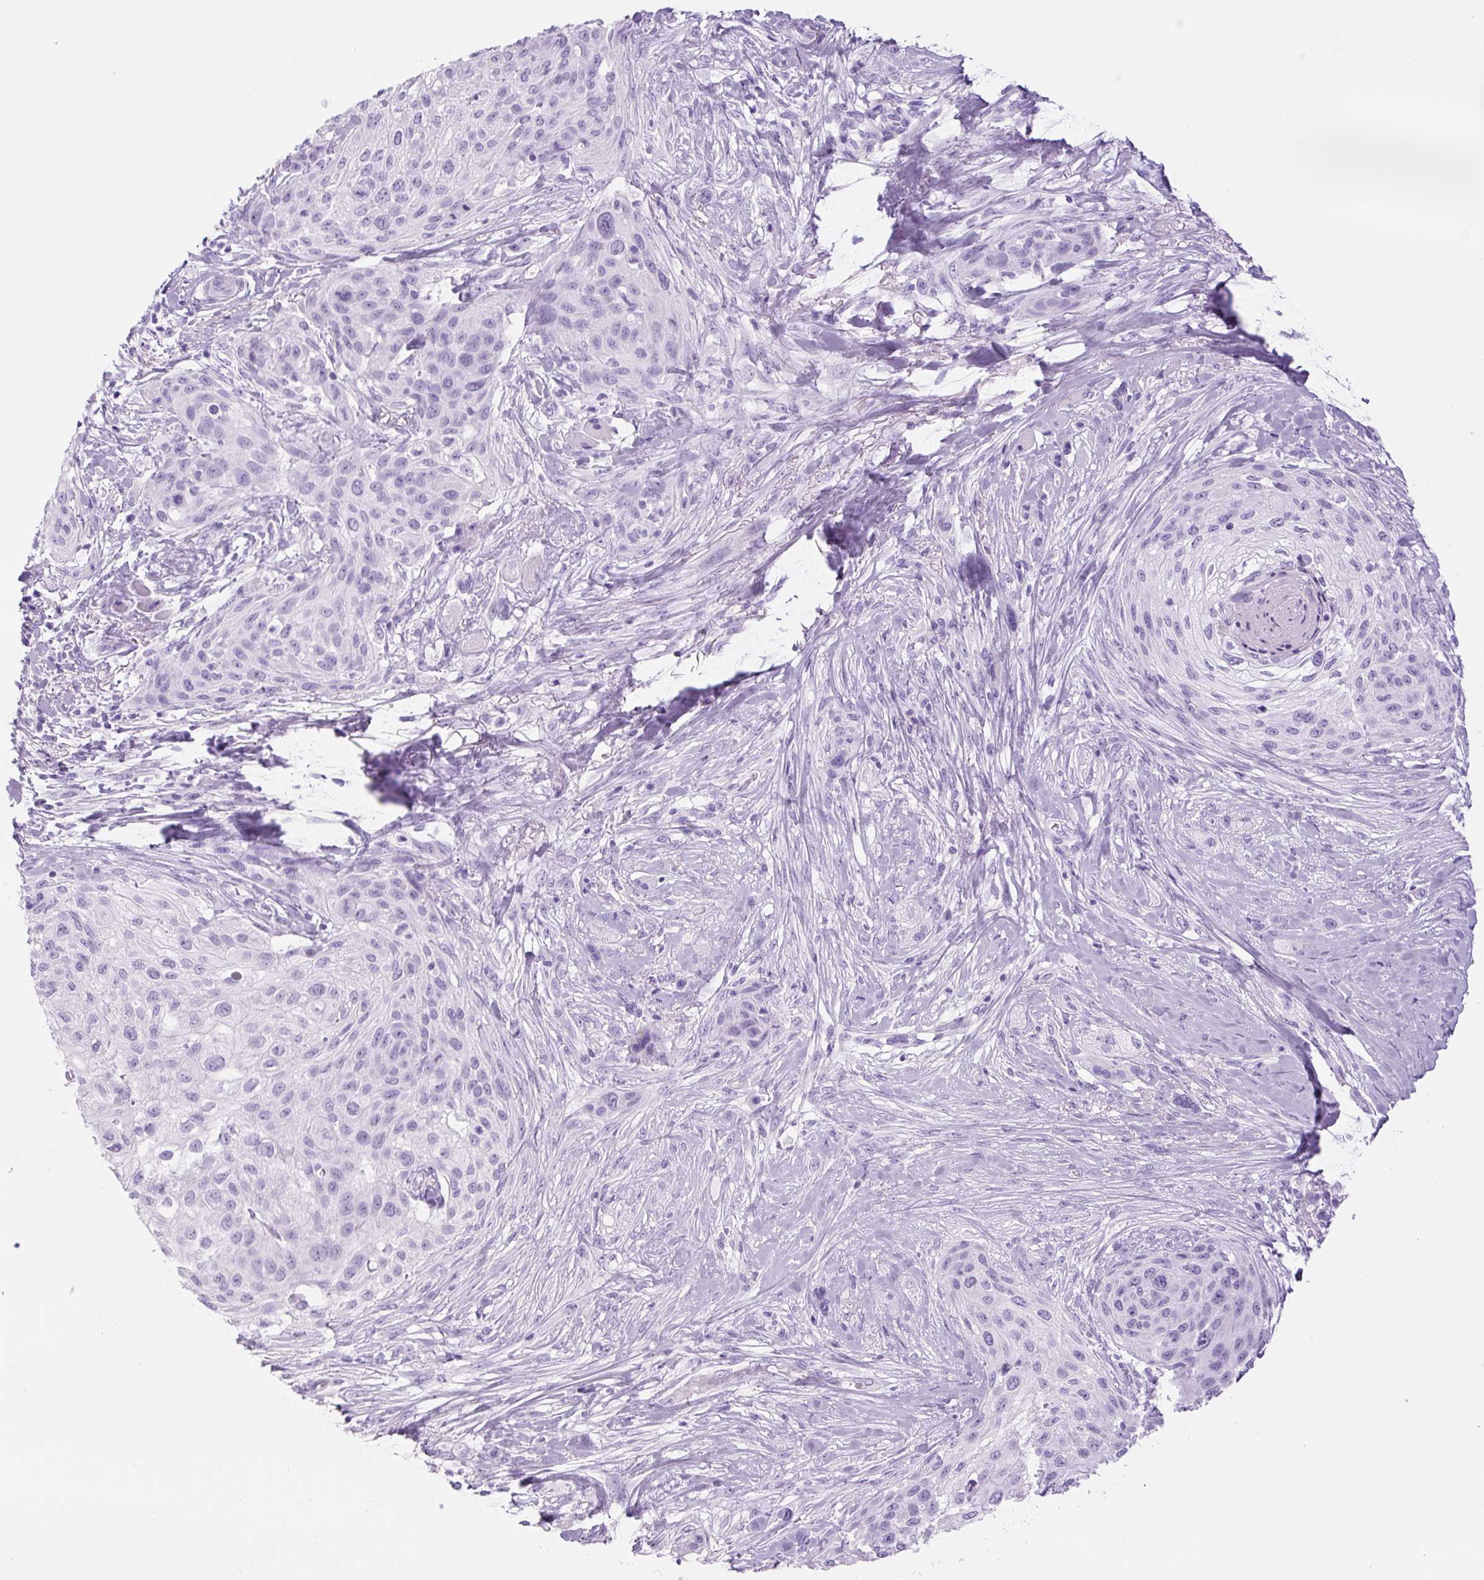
{"staining": {"intensity": "negative", "quantity": "none", "location": "none"}, "tissue": "skin cancer", "cell_type": "Tumor cells", "image_type": "cancer", "snomed": [{"axis": "morphology", "description": "Squamous cell carcinoma, NOS"}, {"axis": "topography", "description": "Skin"}], "caption": "A photomicrograph of skin cancer stained for a protein reveals no brown staining in tumor cells.", "gene": "RSPO4", "patient": {"sex": "female", "age": 87}}